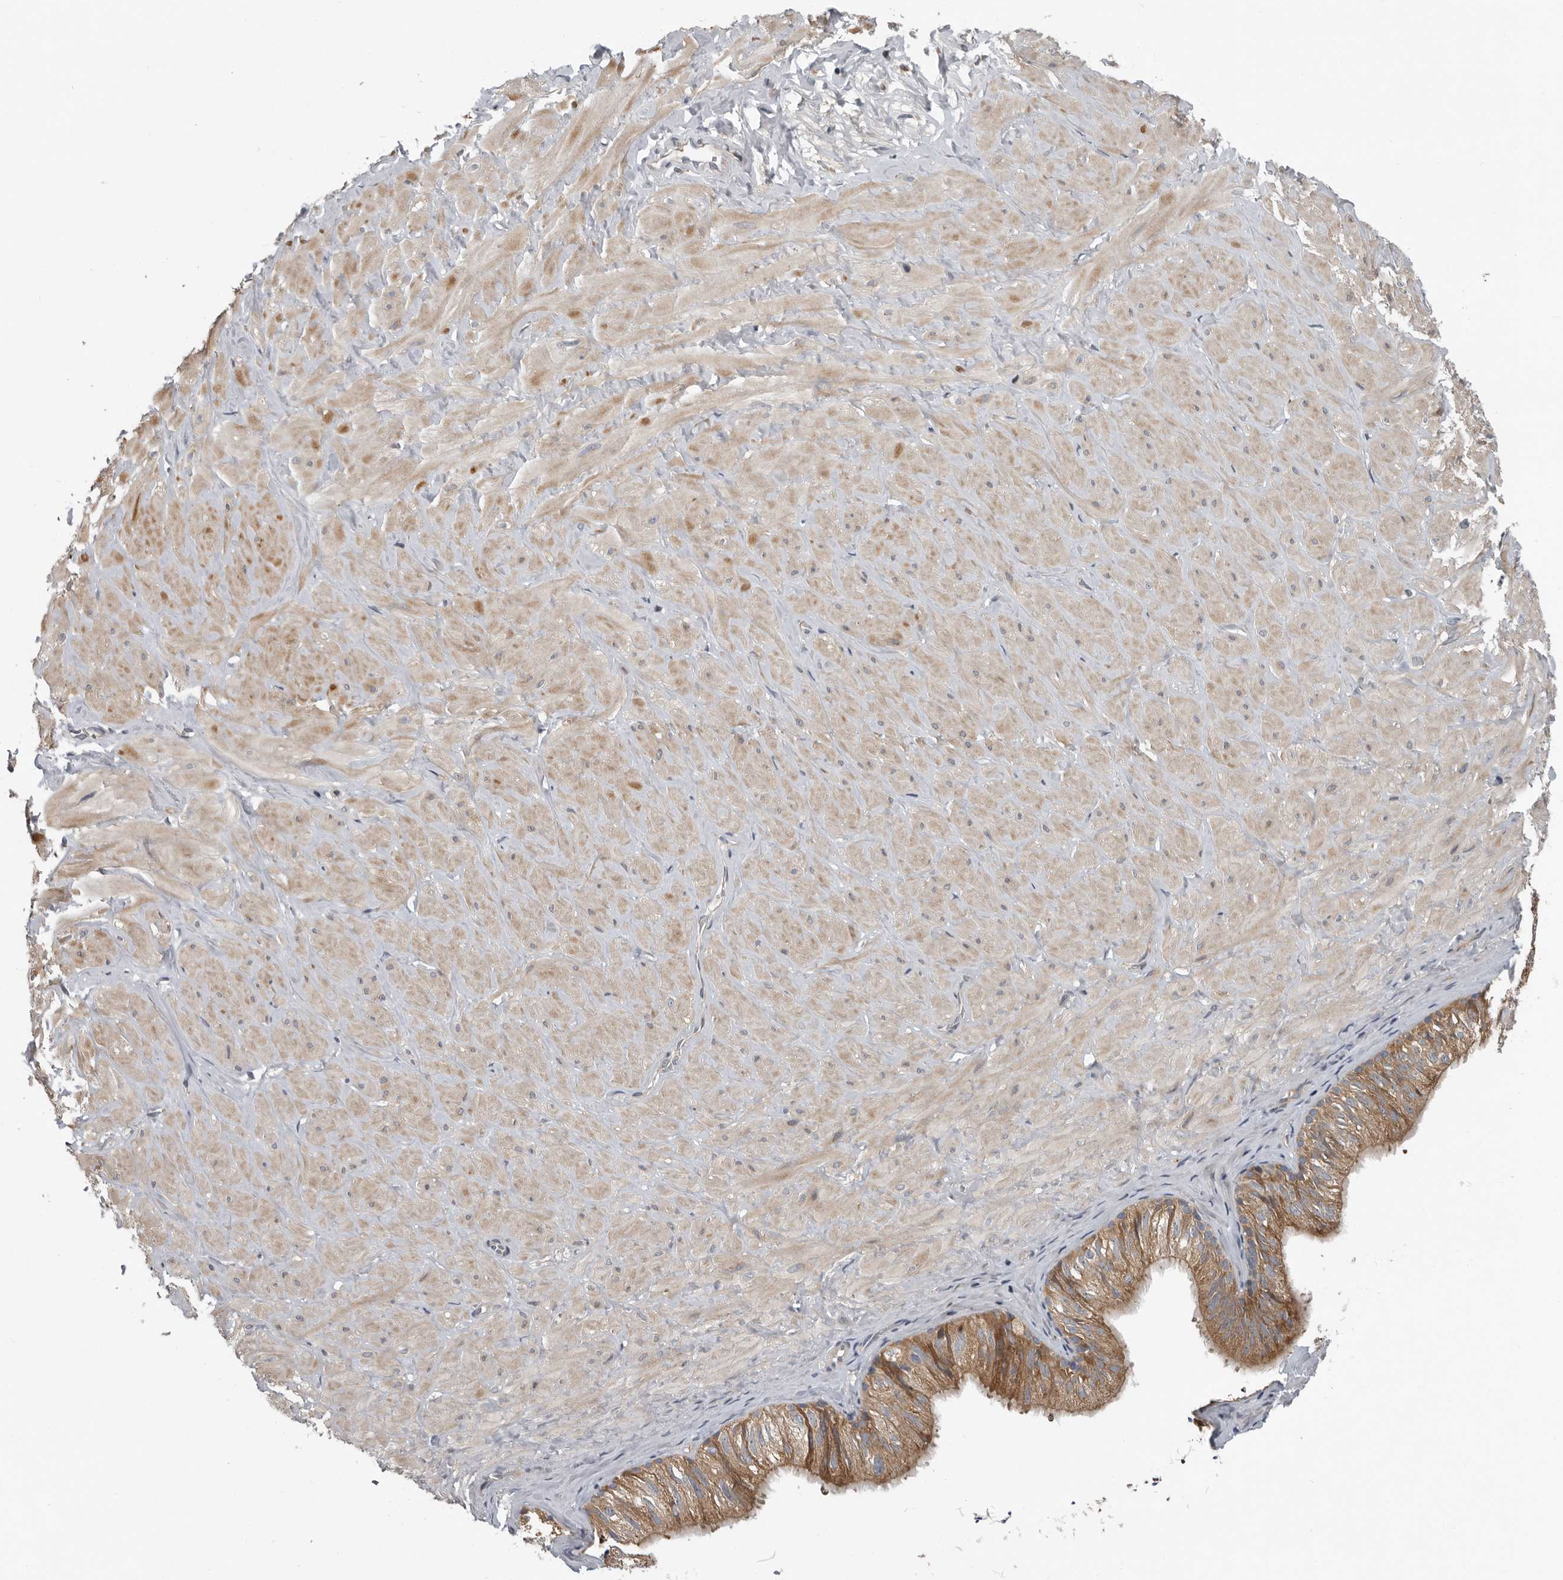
{"staining": {"intensity": "negative", "quantity": "none", "location": "none"}, "tissue": "adipose tissue", "cell_type": "Adipocytes", "image_type": "normal", "snomed": [{"axis": "morphology", "description": "Normal tissue, NOS"}, {"axis": "topography", "description": "Adipose tissue"}, {"axis": "topography", "description": "Vascular tissue"}, {"axis": "topography", "description": "Peripheral nerve tissue"}], "caption": "IHC of benign human adipose tissue shows no staining in adipocytes.", "gene": "TMEM199", "patient": {"sex": "male", "age": 25}}